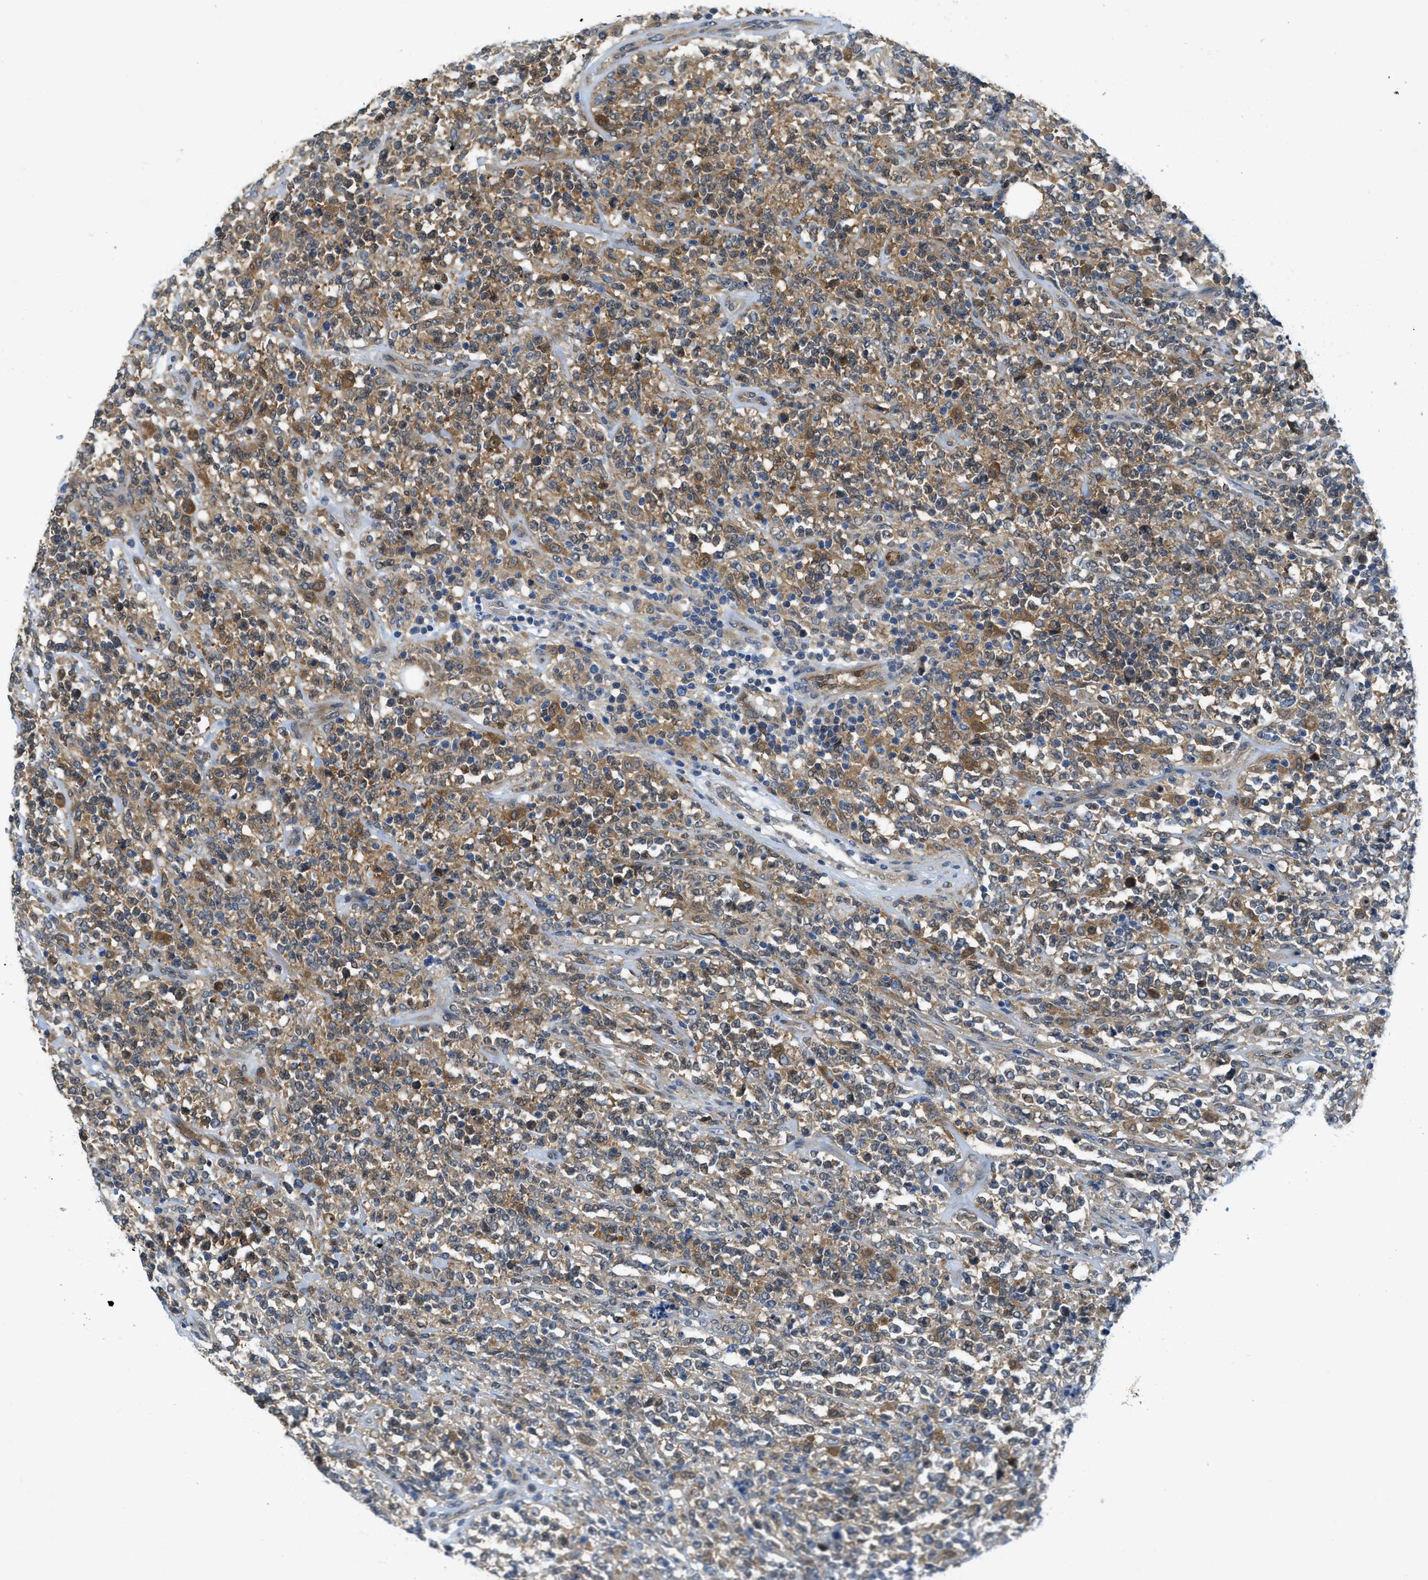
{"staining": {"intensity": "moderate", "quantity": "25%-75%", "location": "cytoplasmic/membranous"}, "tissue": "lymphoma", "cell_type": "Tumor cells", "image_type": "cancer", "snomed": [{"axis": "morphology", "description": "Malignant lymphoma, non-Hodgkin's type, High grade"}, {"axis": "topography", "description": "Soft tissue"}], "caption": "A brown stain highlights moderate cytoplasmic/membranous expression of a protein in human lymphoma tumor cells.", "gene": "RIPK2", "patient": {"sex": "male", "age": 18}}